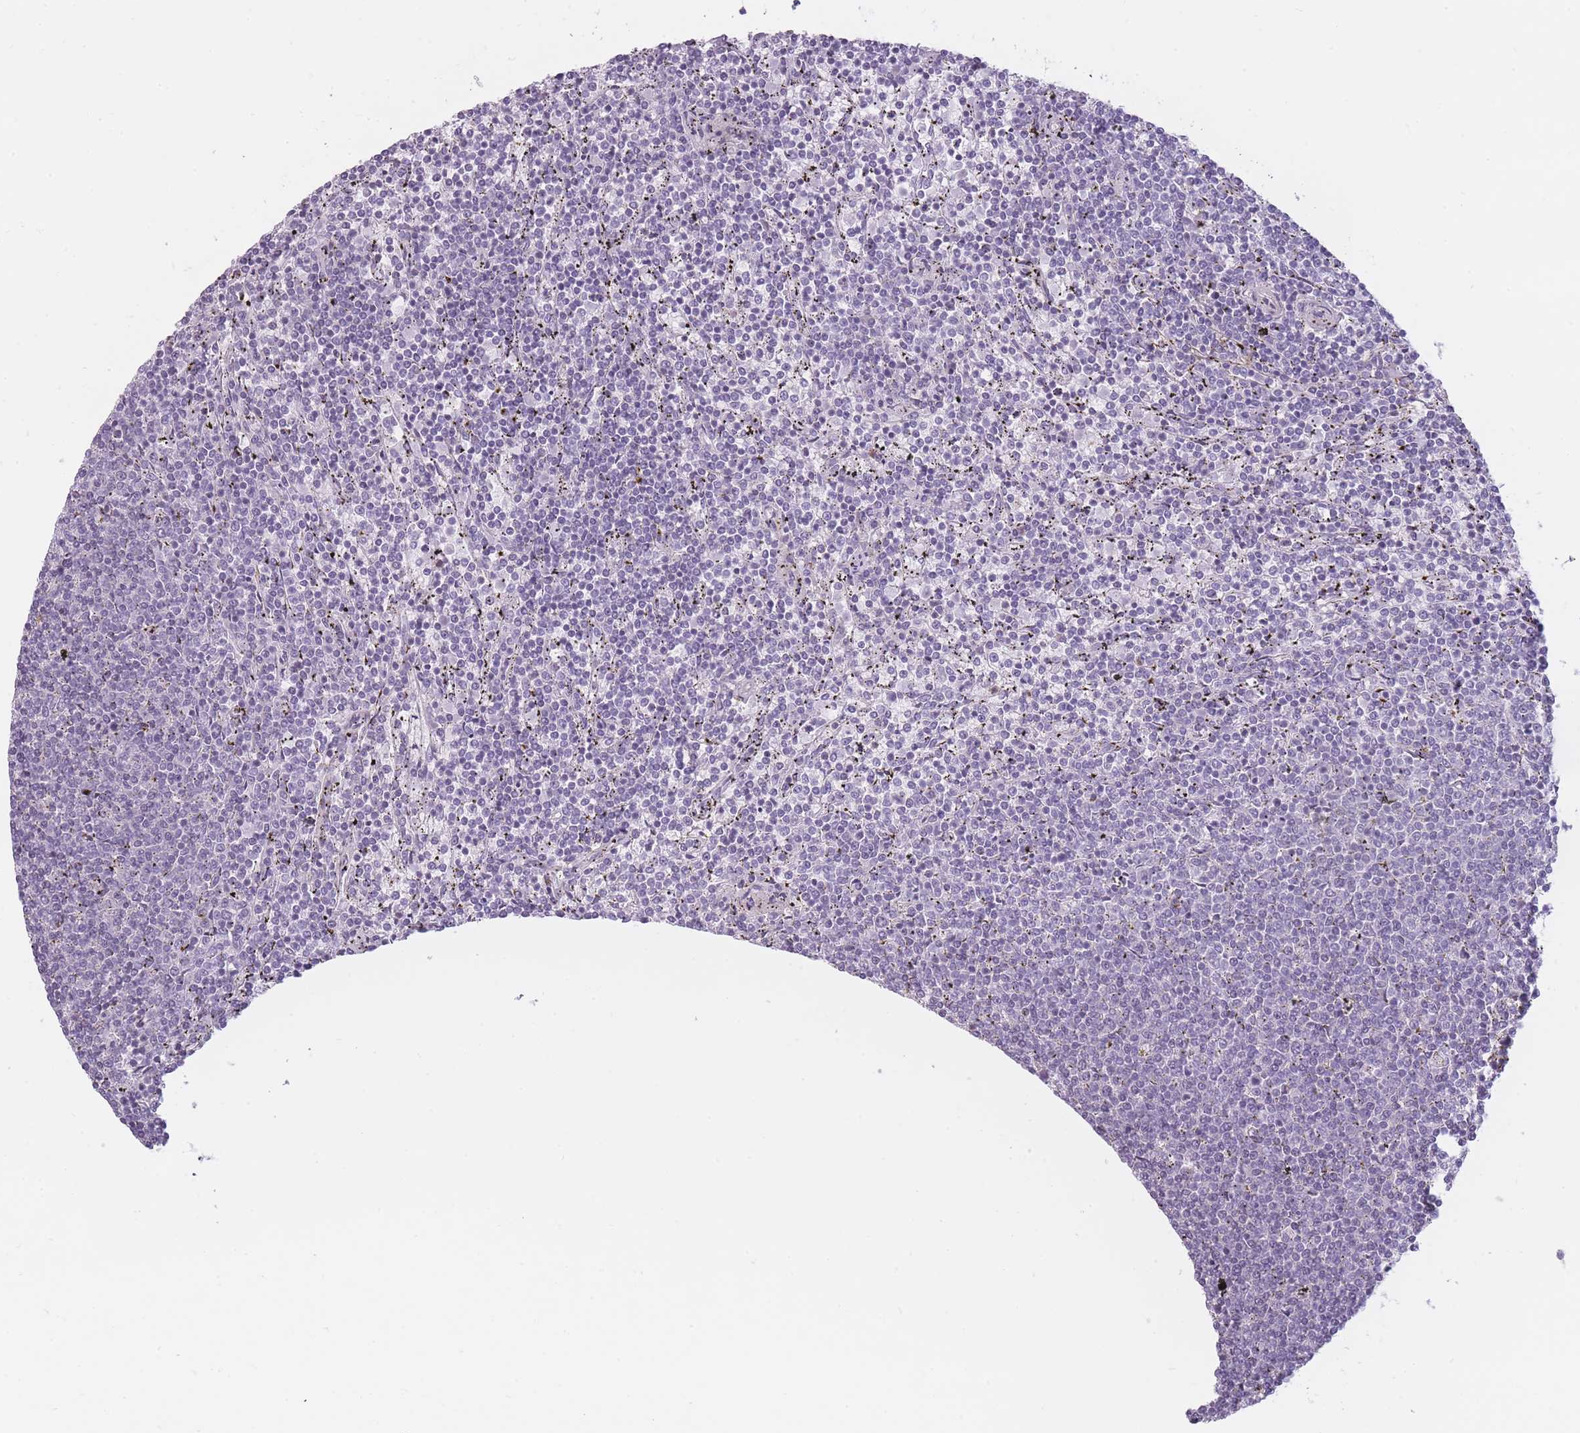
{"staining": {"intensity": "negative", "quantity": "none", "location": "none"}, "tissue": "lymphoma", "cell_type": "Tumor cells", "image_type": "cancer", "snomed": [{"axis": "morphology", "description": "Malignant lymphoma, non-Hodgkin's type, Low grade"}, {"axis": "topography", "description": "Spleen"}], "caption": "High magnification brightfield microscopy of lymphoma stained with DAB (3,3'-diaminobenzidine) (brown) and counterstained with hematoxylin (blue): tumor cells show no significant expression. The staining was performed using DAB (3,3'-diaminobenzidine) to visualize the protein expression in brown, while the nuclei were stained in blue with hematoxylin (Magnification: 20x).", "gene": "GGT1", "patient": {"sex": "female", "age": 50}}